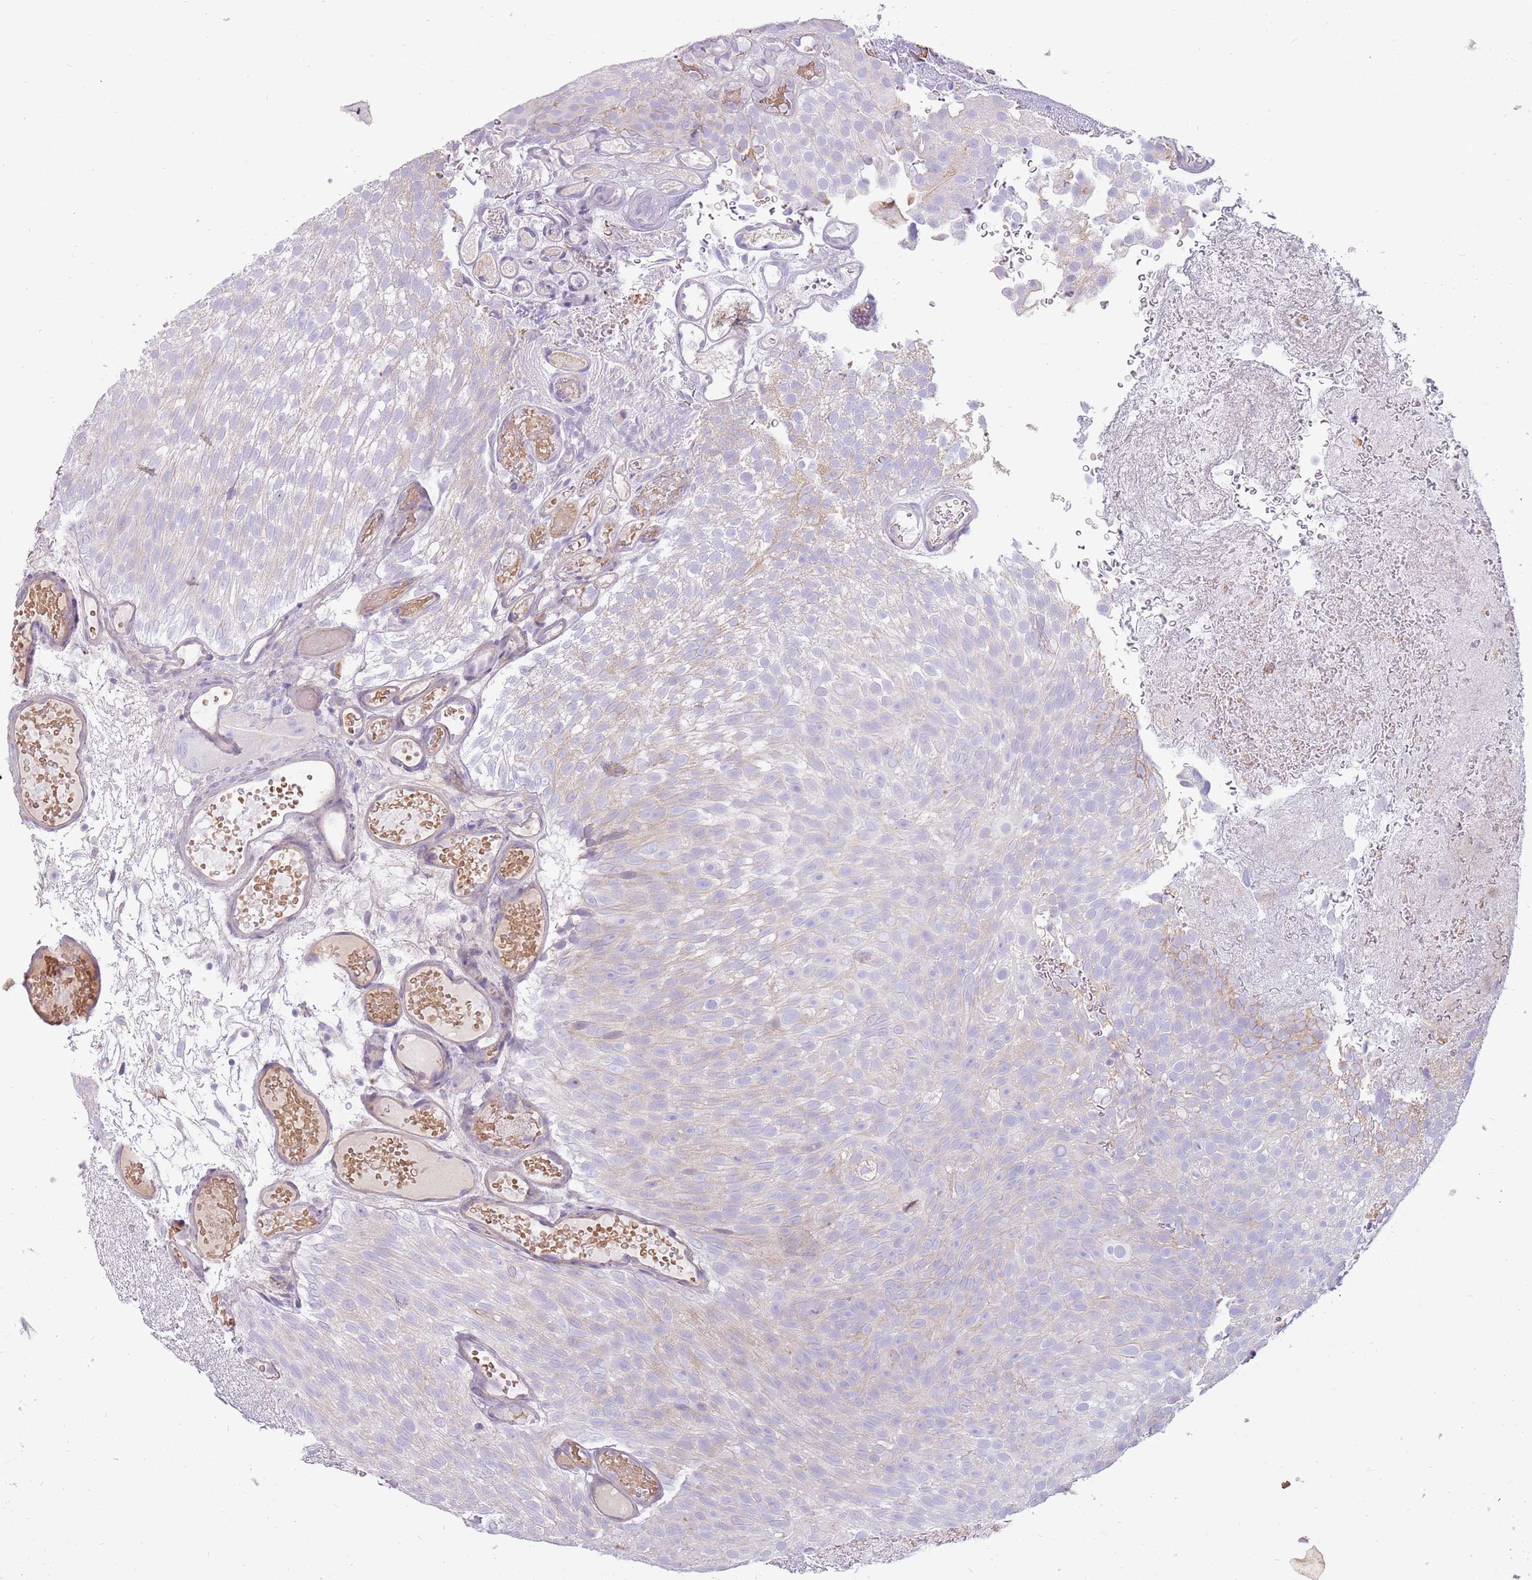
{"staining": {"intensity": "negative", "quantity": "none", "location": "none"}, "tissue": "urothelial cancer", "cell_type": "Tumor cells", "image_type": "cancer", "snomed": [{"axis": "morphology", "description": "Urothelial carcinoma, Low grade"}, {"axis": "topography", "description": "Urinary bladder"}], "caption": "Tumor cells show no significant staining in low-grade urothelial carcinoma. The staining is performed using DAB brown chromogen with nuclei counter-stained in using hematoxylin.", "gene": "MCUB", "patient": {"sex": "male", "age": 78}}